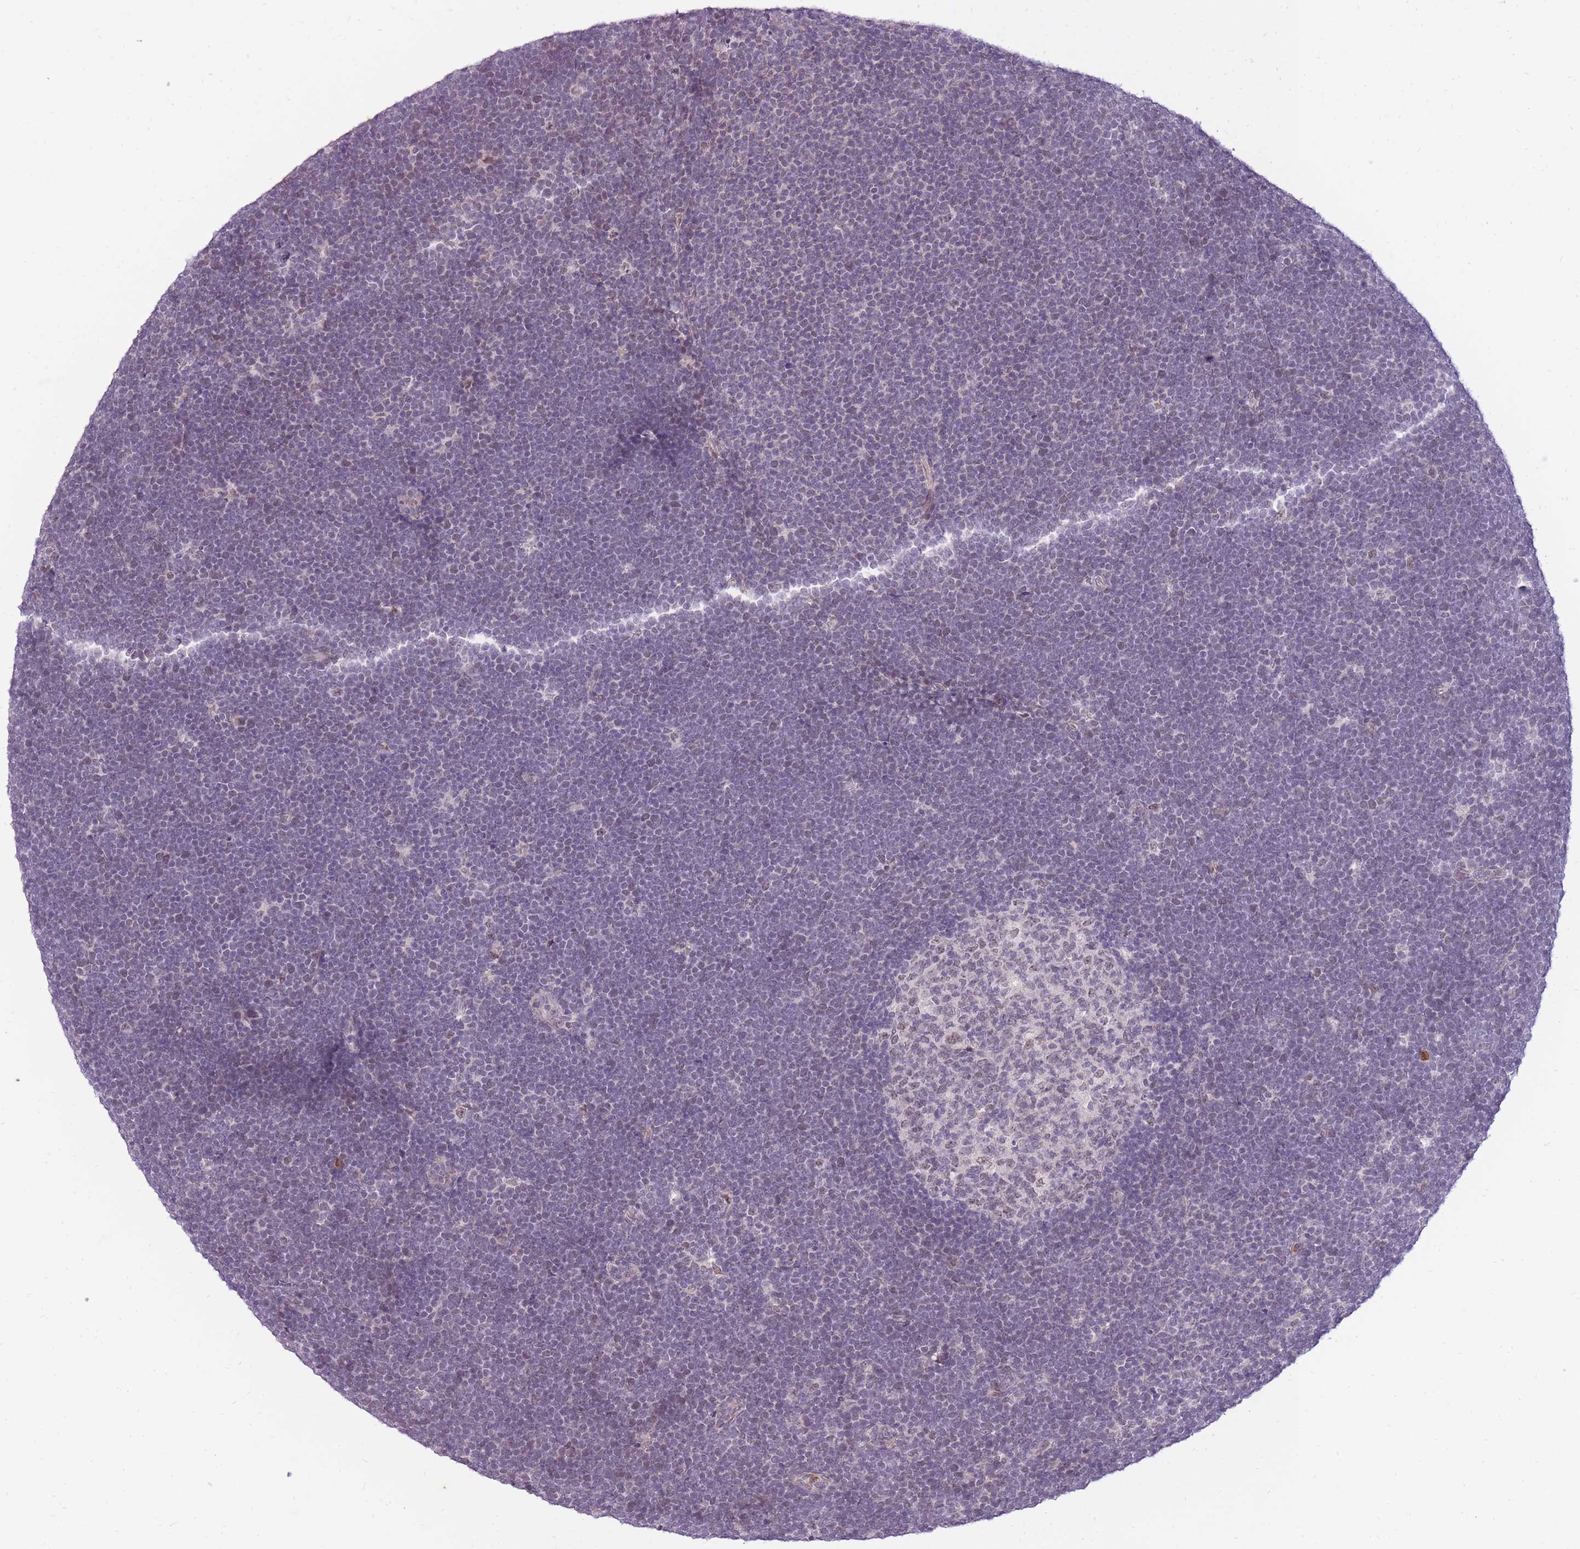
{"staining": {"intensity": "weak", "quantity": "<25%", "location": "nuclear"}, "tissue": "lymphoma", "cell_type": "Tumor cells", "image_type": "cancer", "snomed": [{"axis": "morphology", "description": "Malignant lymphoma, non-Hodgkin's type, High grade"}, {"axis": "topography", "description": "Lymph node"}], "caption": "The micrograph shows no significant staining in tumor cells of lymphoma.", "gene": "TIGD1", "patient": {"sex": "male", "age": 13}}